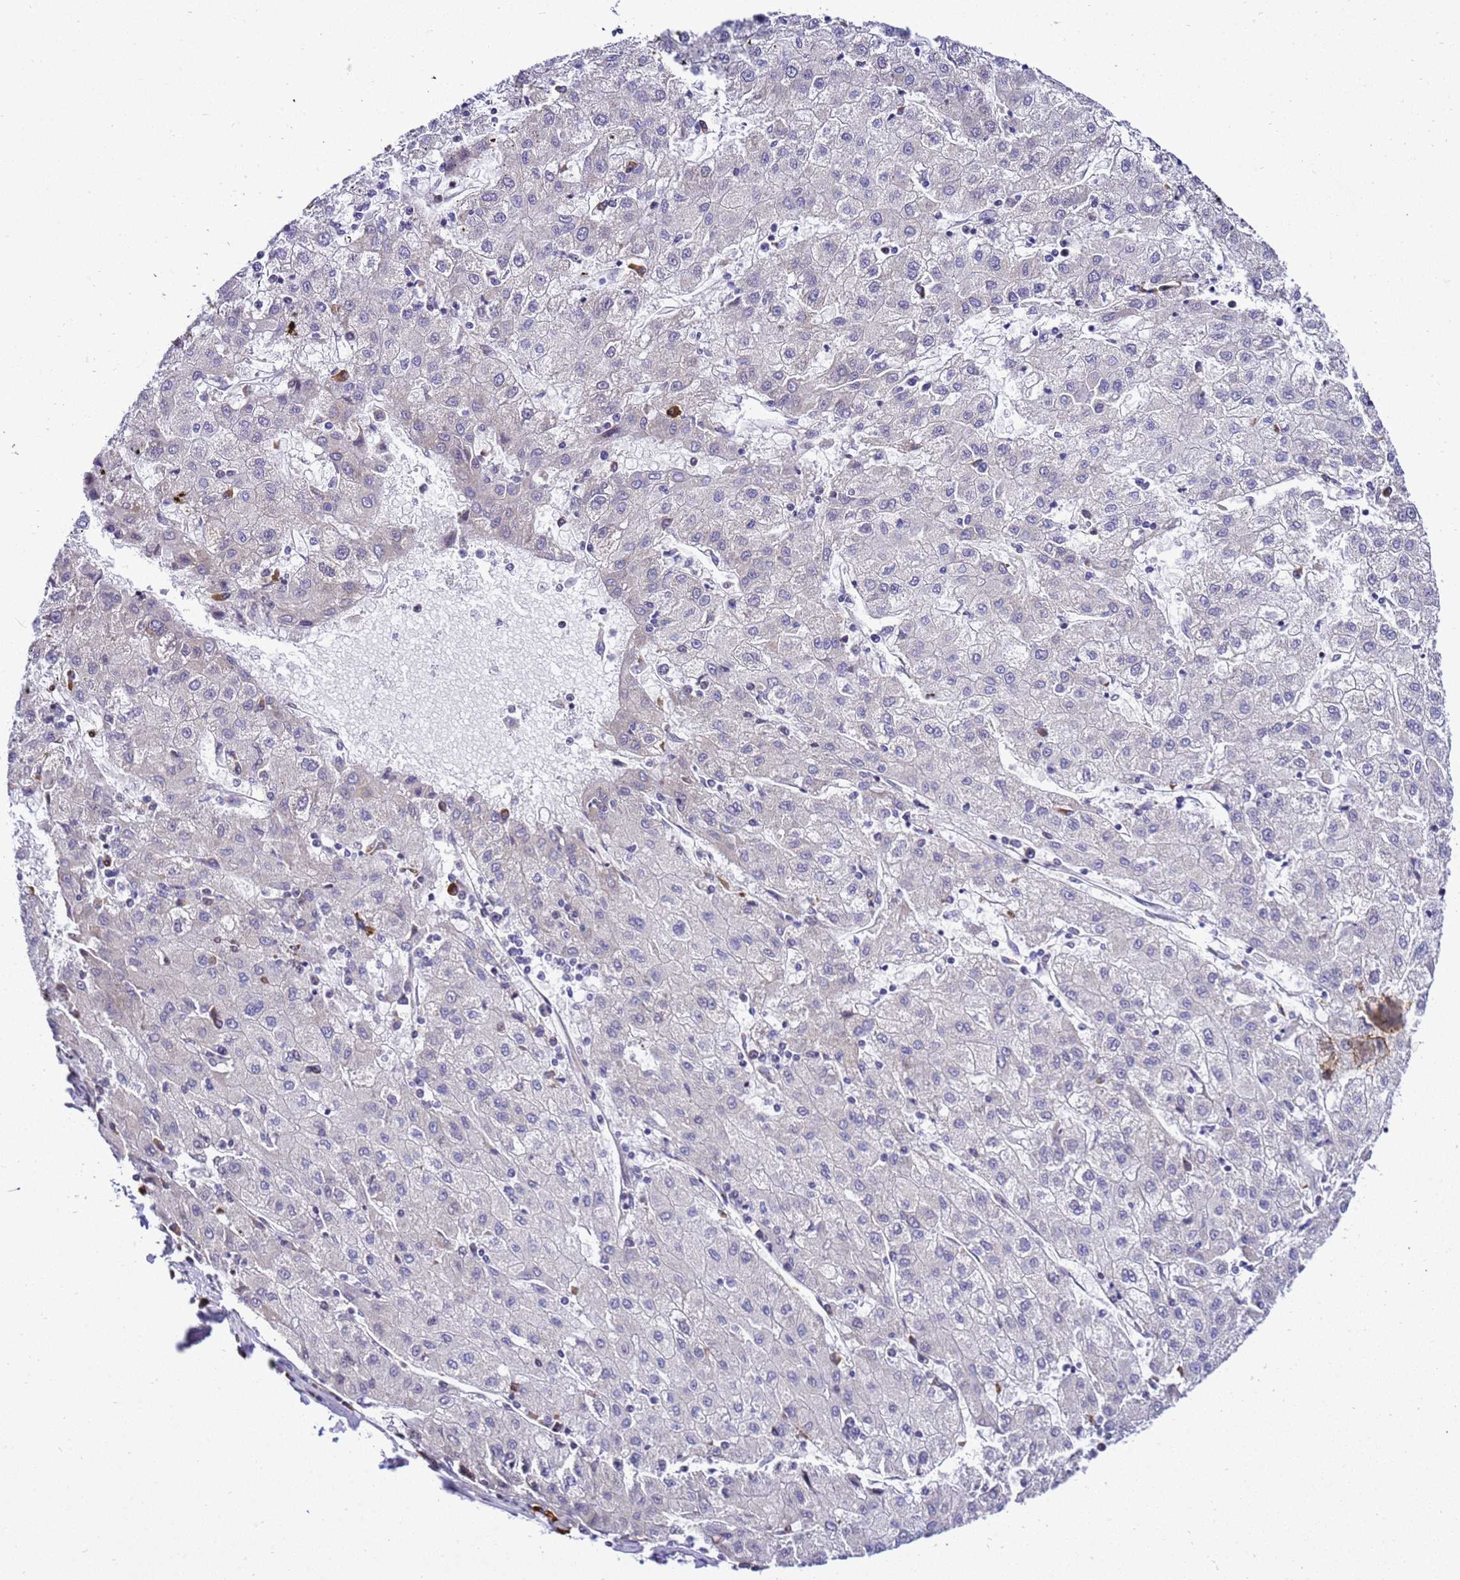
{"staining": {"intensity": "negative", "quantity": "none", "location": "none"}, "tissue": "liver cancer", "cell_type": "Tumor cells", "image_type": "cancer", "snomed": [{"axis": "morphology", "description": "Carcinoma, Hepatocellular, NOS"}, {"axis": "topography", "description": "Liver"}], "caption": "Protein analysis of liver cancer shows no significant staining in tumor cells.", "gene": "SMN1", "patient": {"sex": "male", "age": 72}}